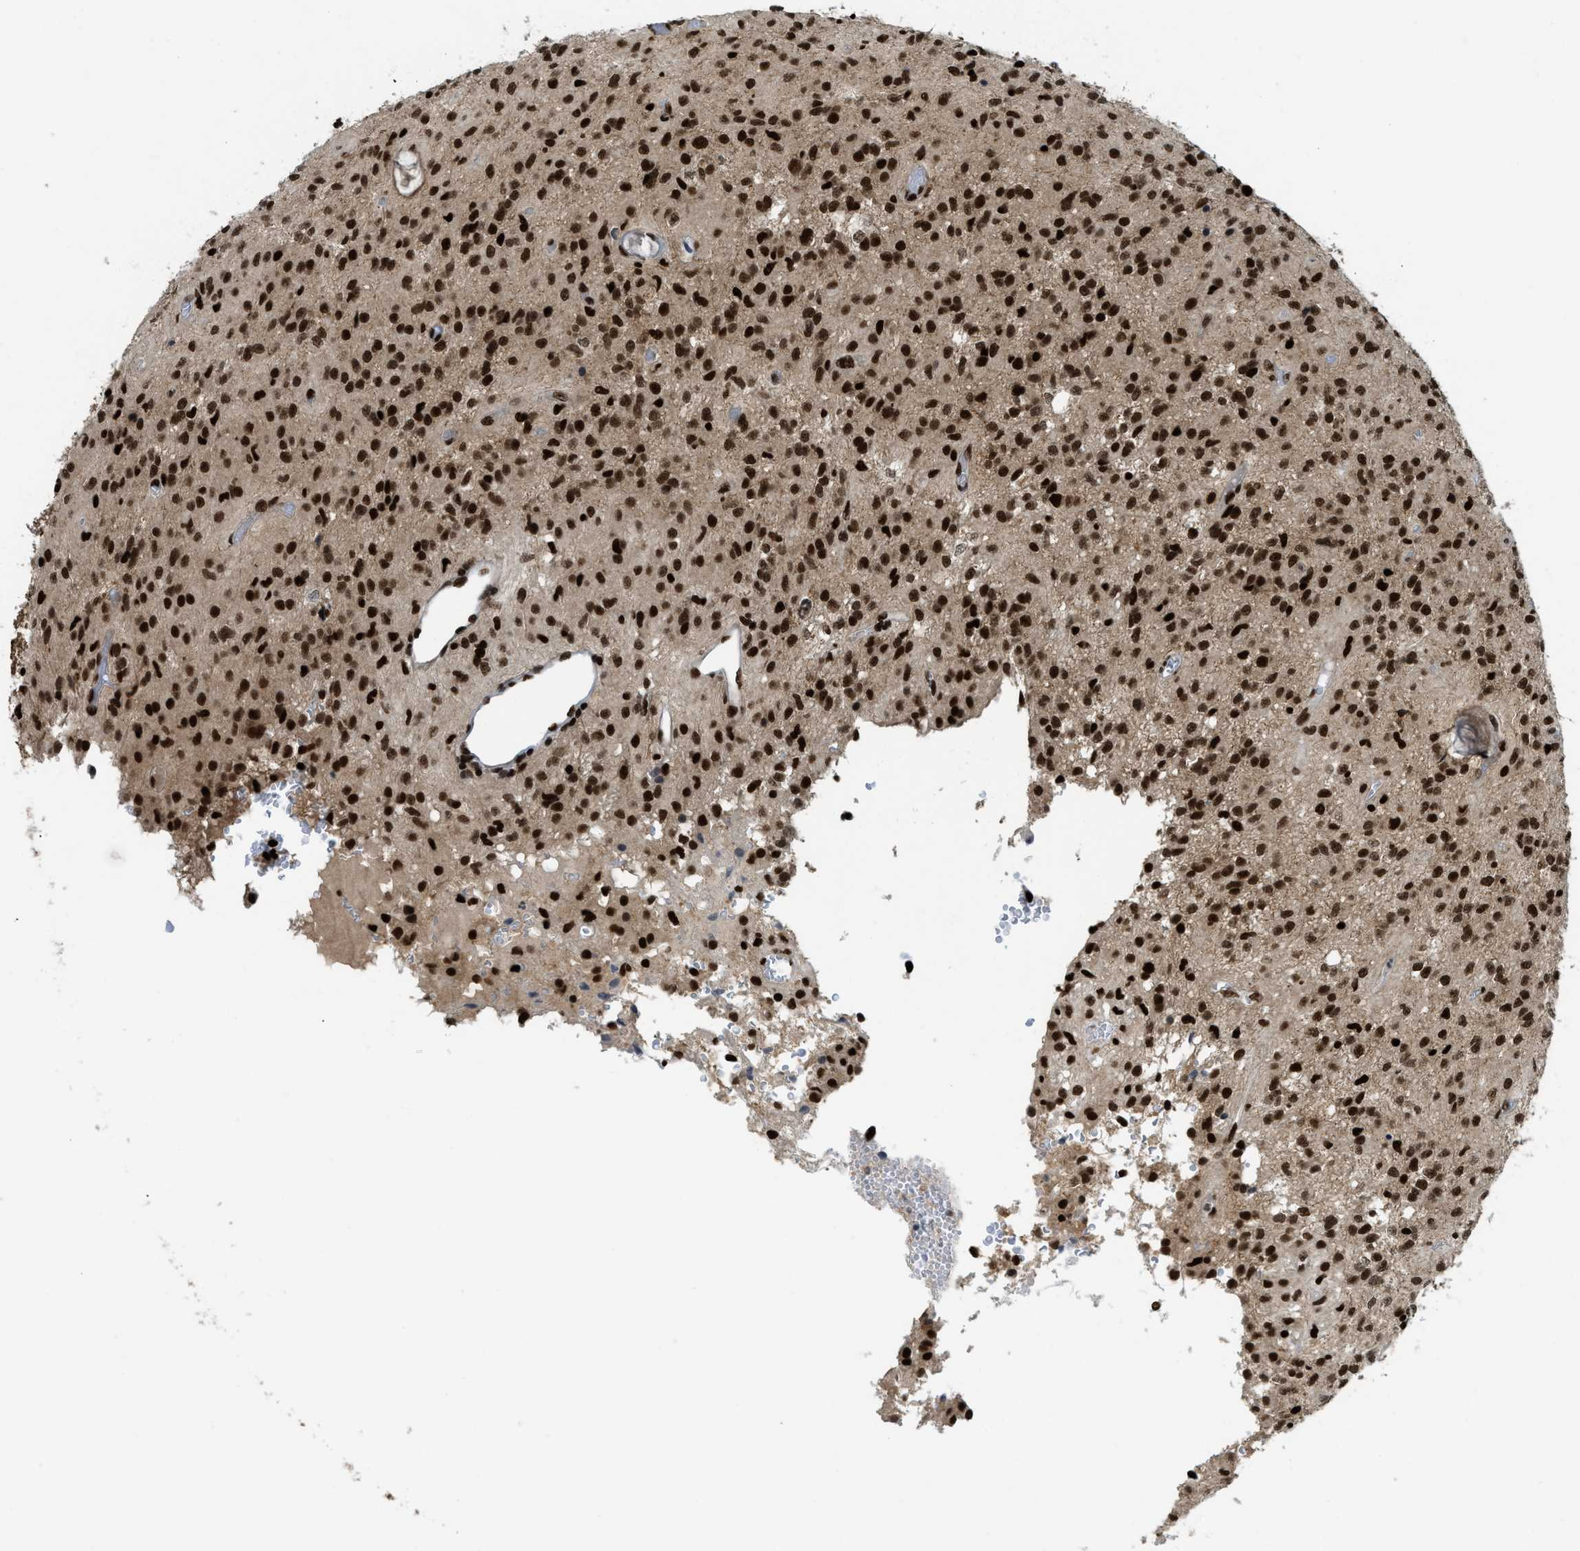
{"staining": {"intensity": "strong", "quantity": ">75%", "location": "nuclear"}, "tissue": "glioma", "cell_type": "Tumor cells", "image_type": "cancer", "snomed": [{"axis": "morphology", "description": "Glioma, malignant, High grade"}, {"axis": "topography", "description": "Brain"}], "caption": "The histopathology image exhibits a brown stain indicating the presence of a protein in the nuclear of tumor cells in glioma. The staining was performed using DAB (3,3'-diaminobenzidine) to visualize the protein expression in brown, while the nuclei were stained in blue with hematoxylin (Magnification: 20x).", "gene": "RFX5", "patient": {"sex": "female", "age": 59}}